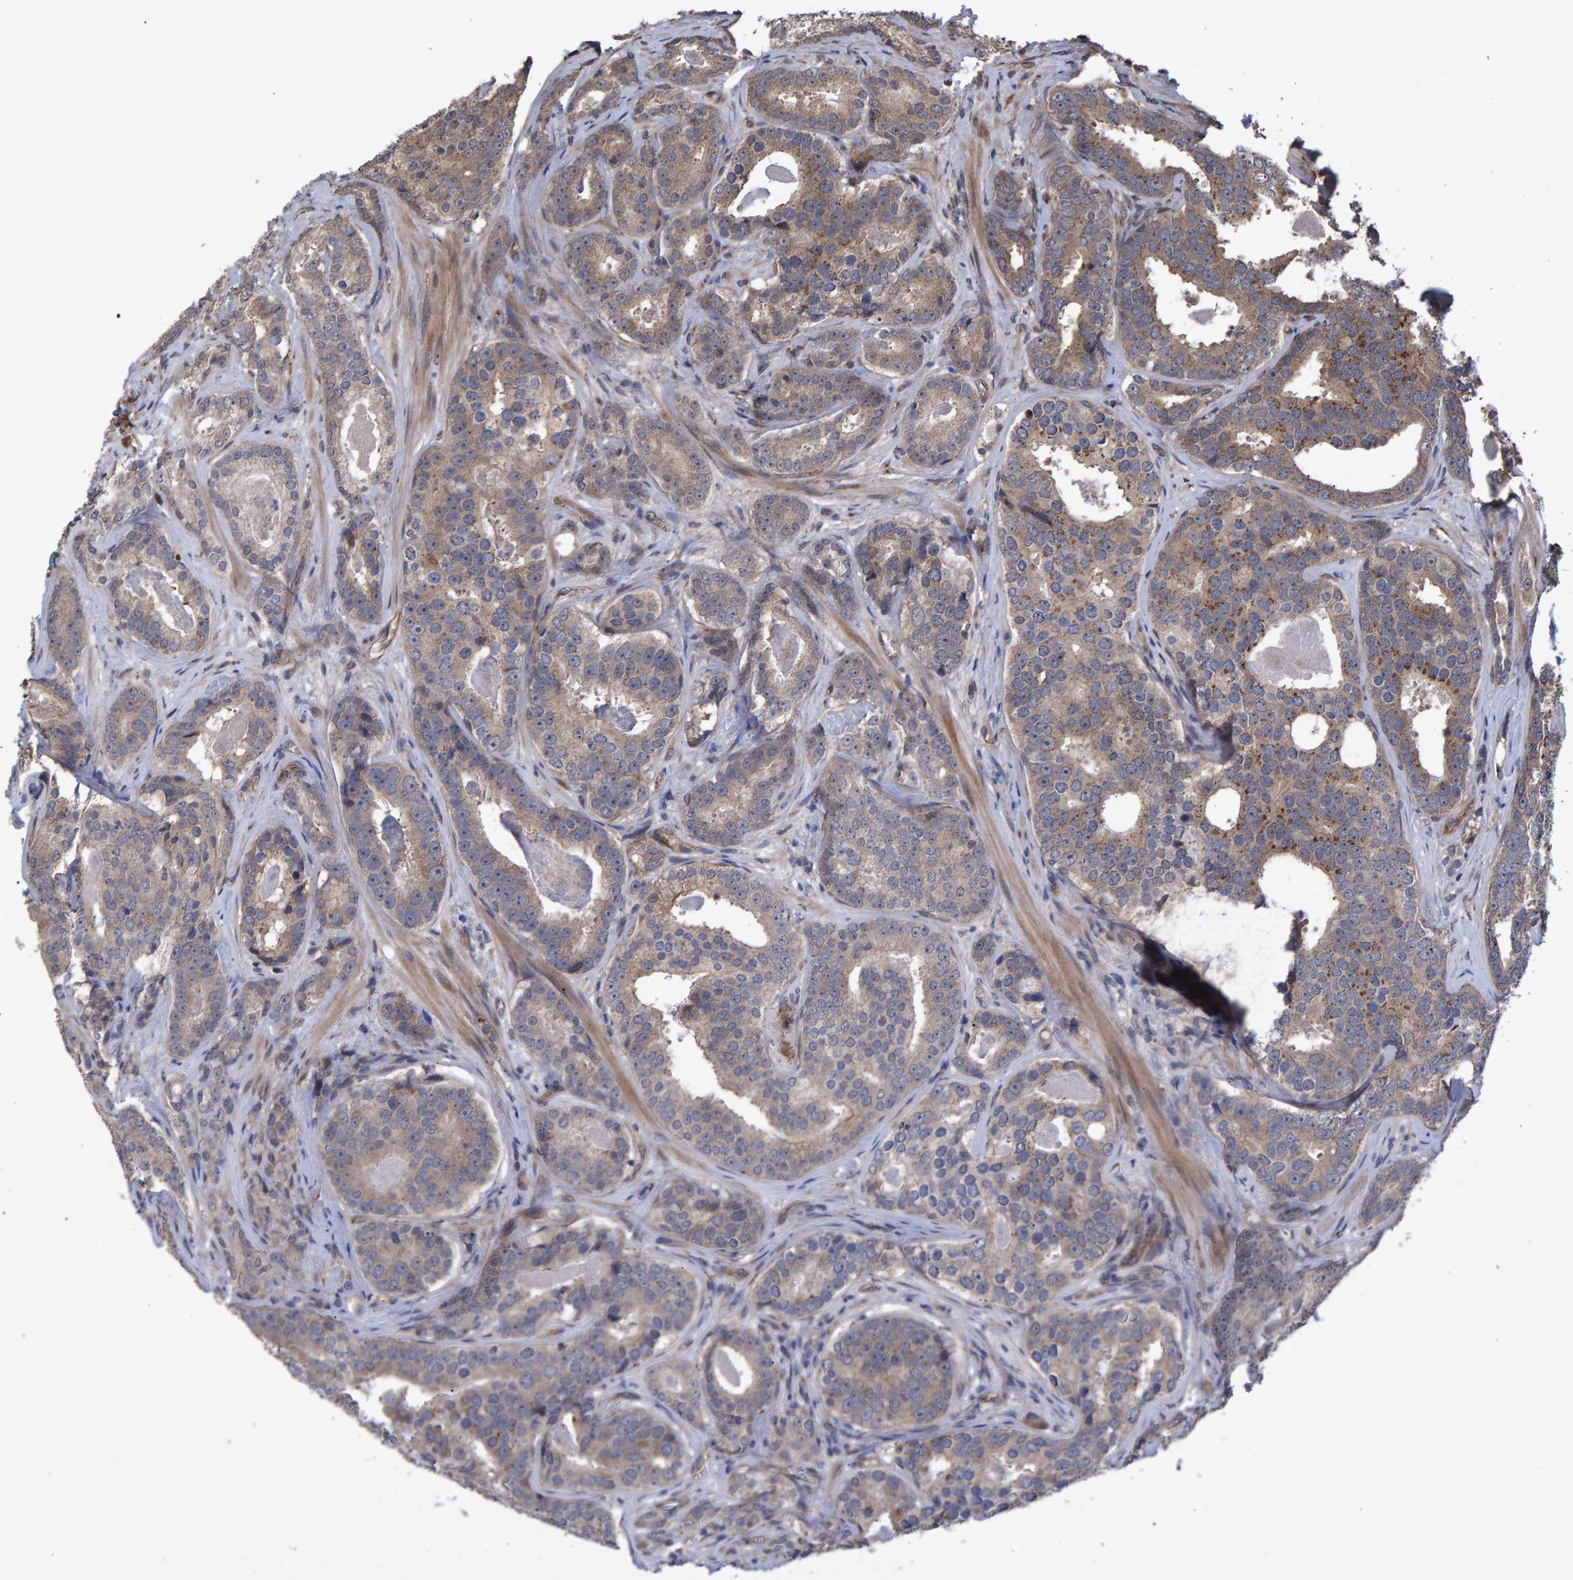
{"staining": {"intensity": "moderate", "quantity": ">75%", "location": "cytoplasmic/membranous"}, "tissue": "prostate cancer", "cell_type": "Tumor cells", "image_type": "cancer", "snomed": [{"axis": "morphology", "description": "Adenocarcinoma, High grade"}, {"axis": "topography", "description": "Prostate"}], "caption": "Prostate cancer stained with immunohistochemistry (IHC) shows moderate cytoplasmic/membranous positivity in approximately >75% of tumor cells.", "gene": "TRIM68", "patient": {"sex": "male", "age": 60}}